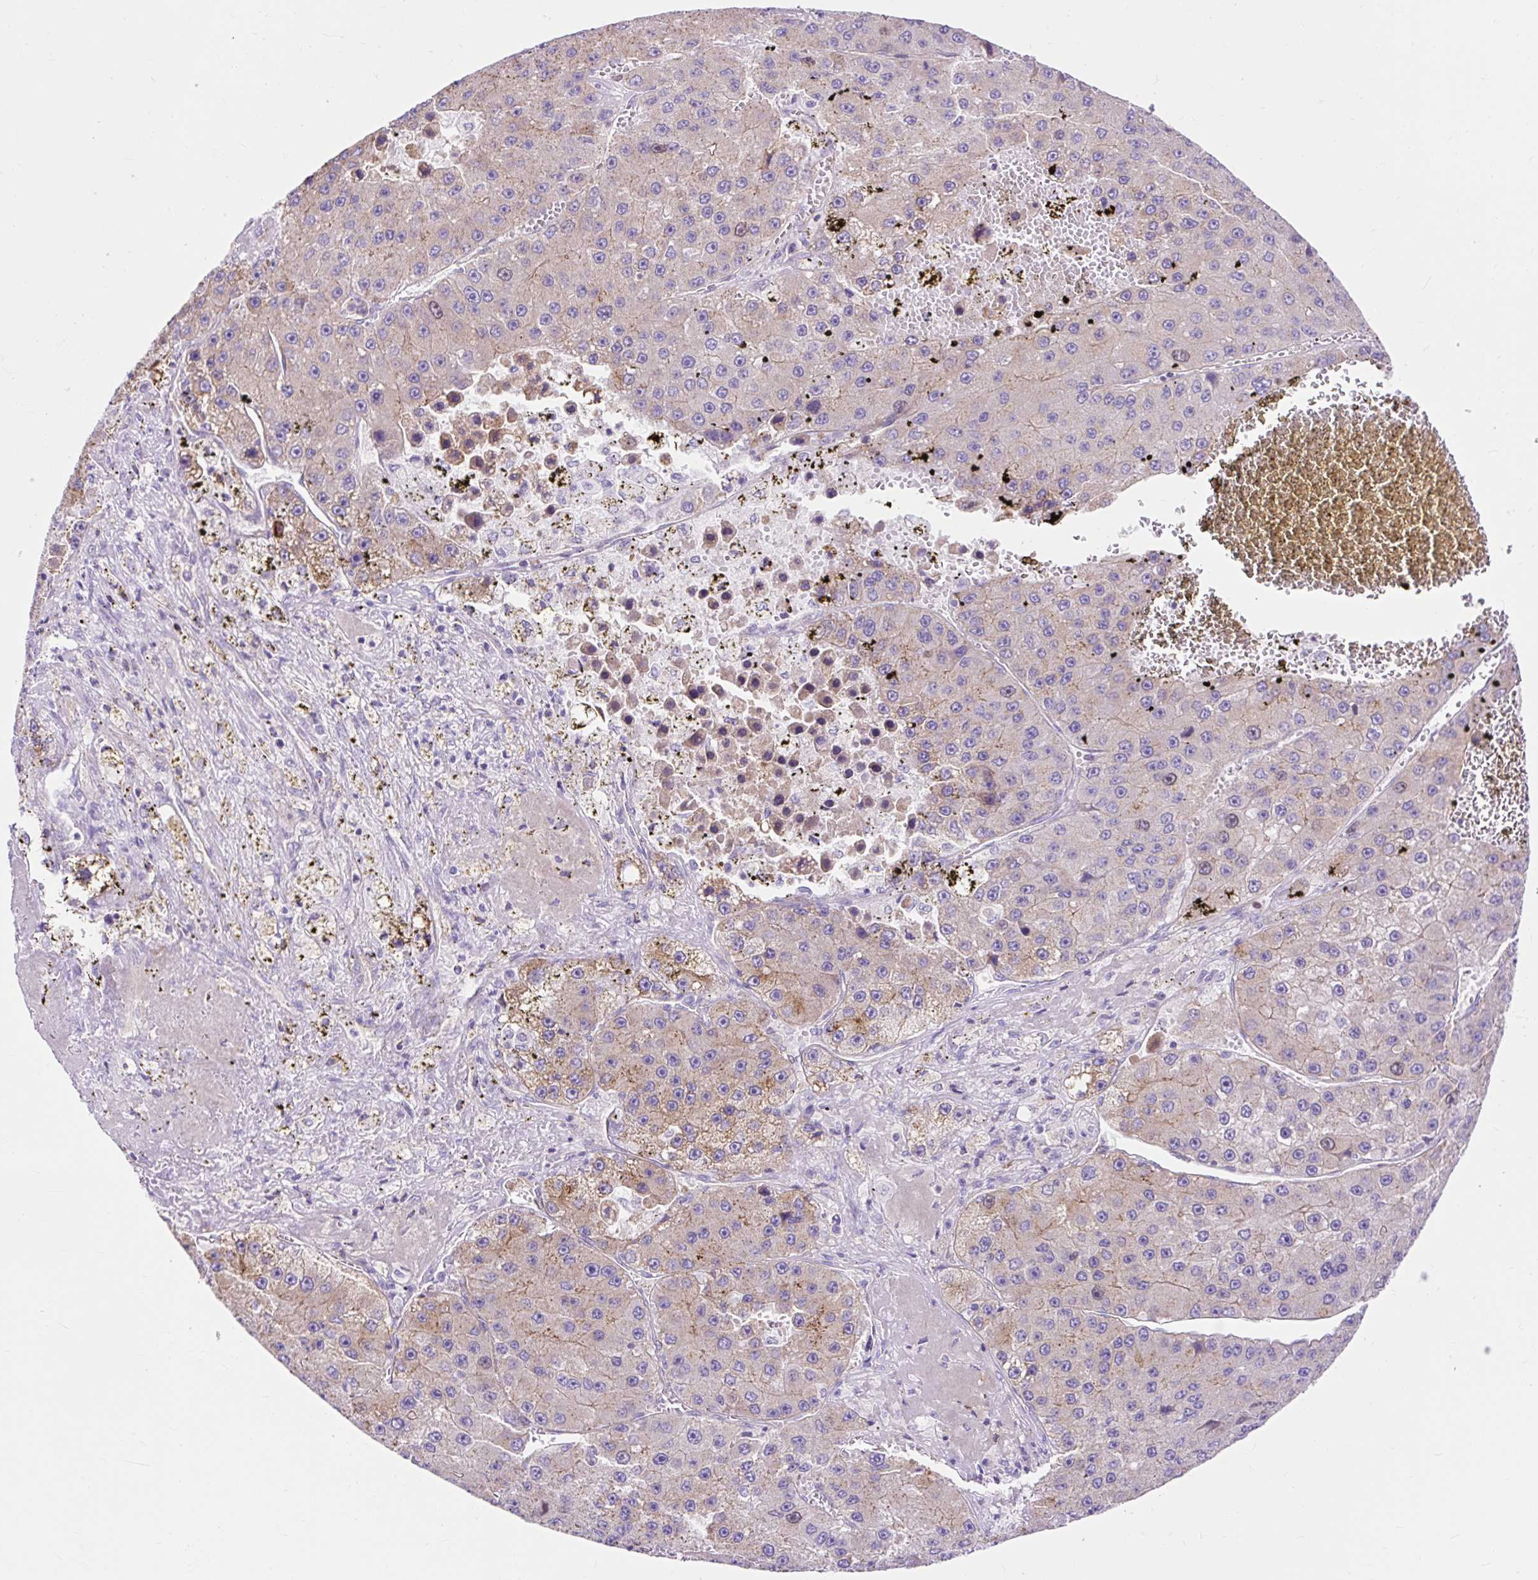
{"staining": {"intensity": "negative", "quantity": "none", "location": "none"}, "tissue": "liver cancer", "cell_type": "Tumor cells", "image_type": "cancer", "snomed": [{"axis": "morphology", "description": "Carcinoma, Hepatocellular, NOS"}, {"axis": "topography", "description": "Liver"}], "caption": "The micrograph exhibits no significant positivity in tumor cells of liver cancer (hepatocellular carcinoma).", "gene": "HIP1R", "patient": {"sex": "female", "age": 73}}